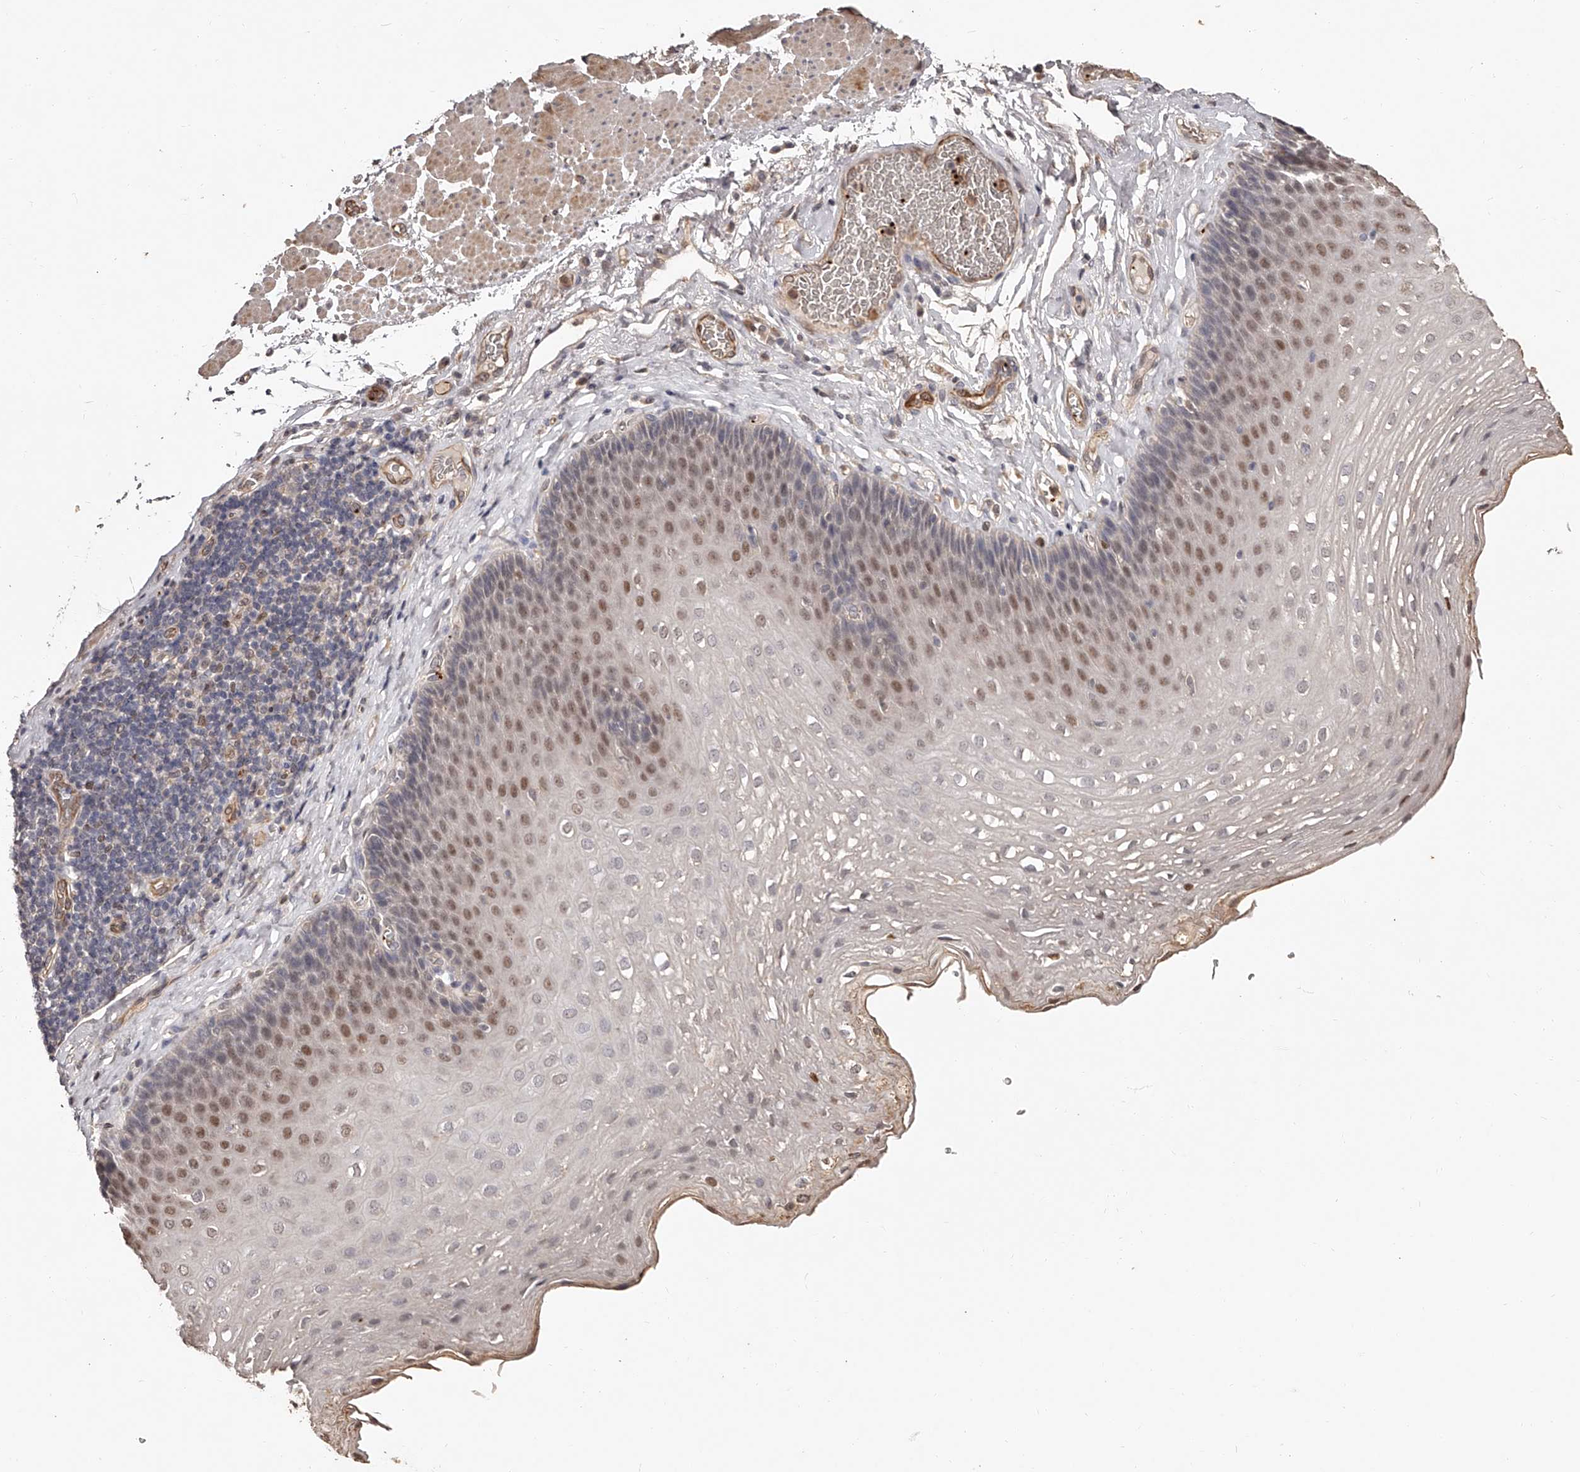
{"staining": {"intensity": "moderate", "quantity": "25%-75%", "location": "nuclear"}, "tissue": "esophagus", "cell_type": "Squamous epithelial cells", "image_type": "normal", "snomed": [{"axis": "morphology", "description": "Normal tissue, NOS"}, {"axis": "topography", "description": "Esophagus"}], "caption": "Protein staining by IHC reveals moderate nuclear expression in about 25%-75% of squamous epithelial cells in normal esophagus. (DAB IHC with brightfield microscopy, high magnification).", "gene": "URGCP", "patient": {"sex": "female", "age": 66}}